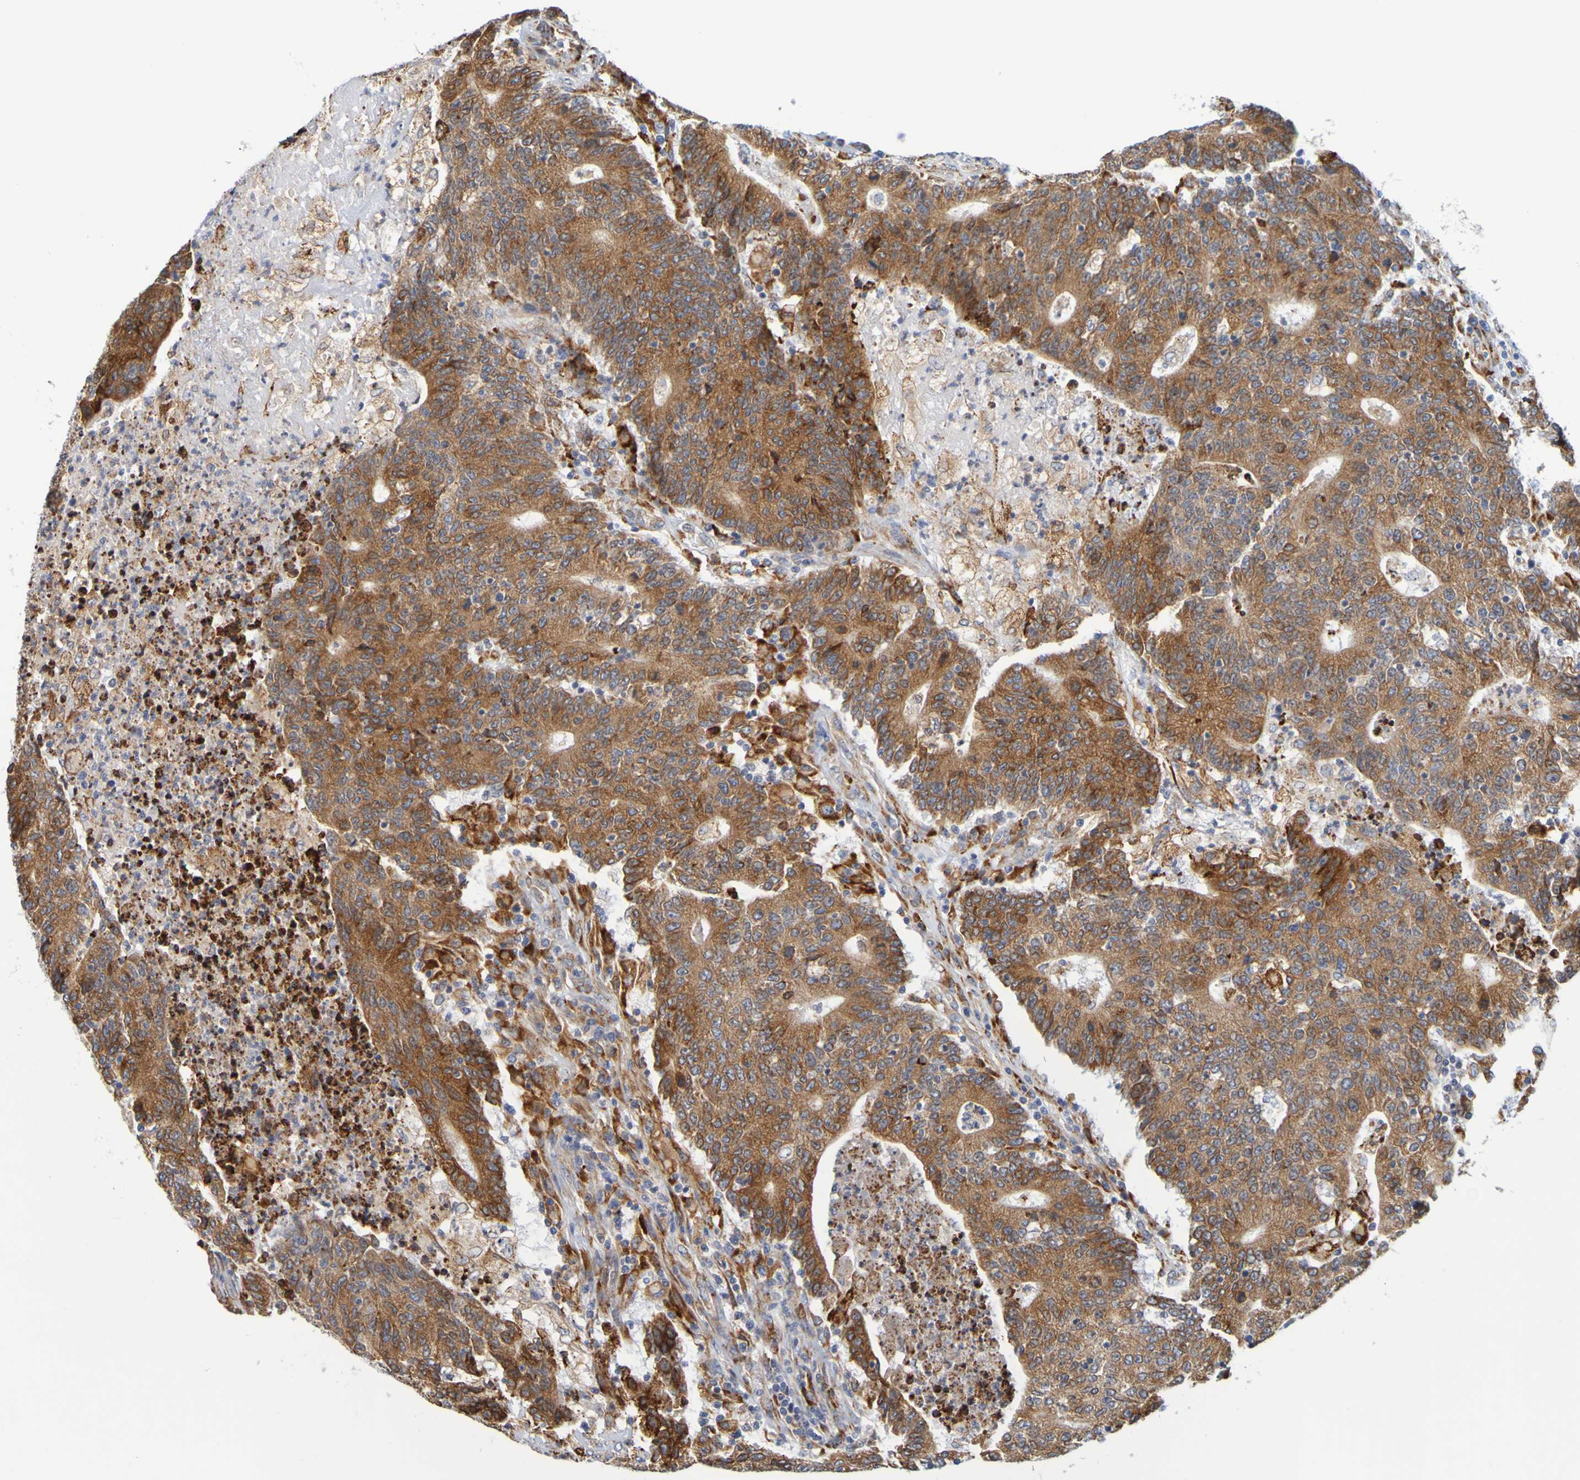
{"staining": {"intensity": "strong", "quantity": ">75%", "location": "cytoplasmic/membranous"}, "tissue": "colorectal cancer", "cell_type": "Tumor cells", "image_type": "cancer", "snomed": [{"axis": "morphology", "description": "Normal tissue, NOS"}, {"axis": "morphology", "description": "Adenocarcinoma, NOS"}, {"axis": "topography", "description": "Colon"}], "caption": "A micrograph showing strong cytoplasmic/membranous expression in approximately >75% of tumor cells in adenocarcinoma (colorectal), as visualized by brown immunohistochemical staining.", "gene": "SIL1", "patient": {"sex": "female", "age": 75}}